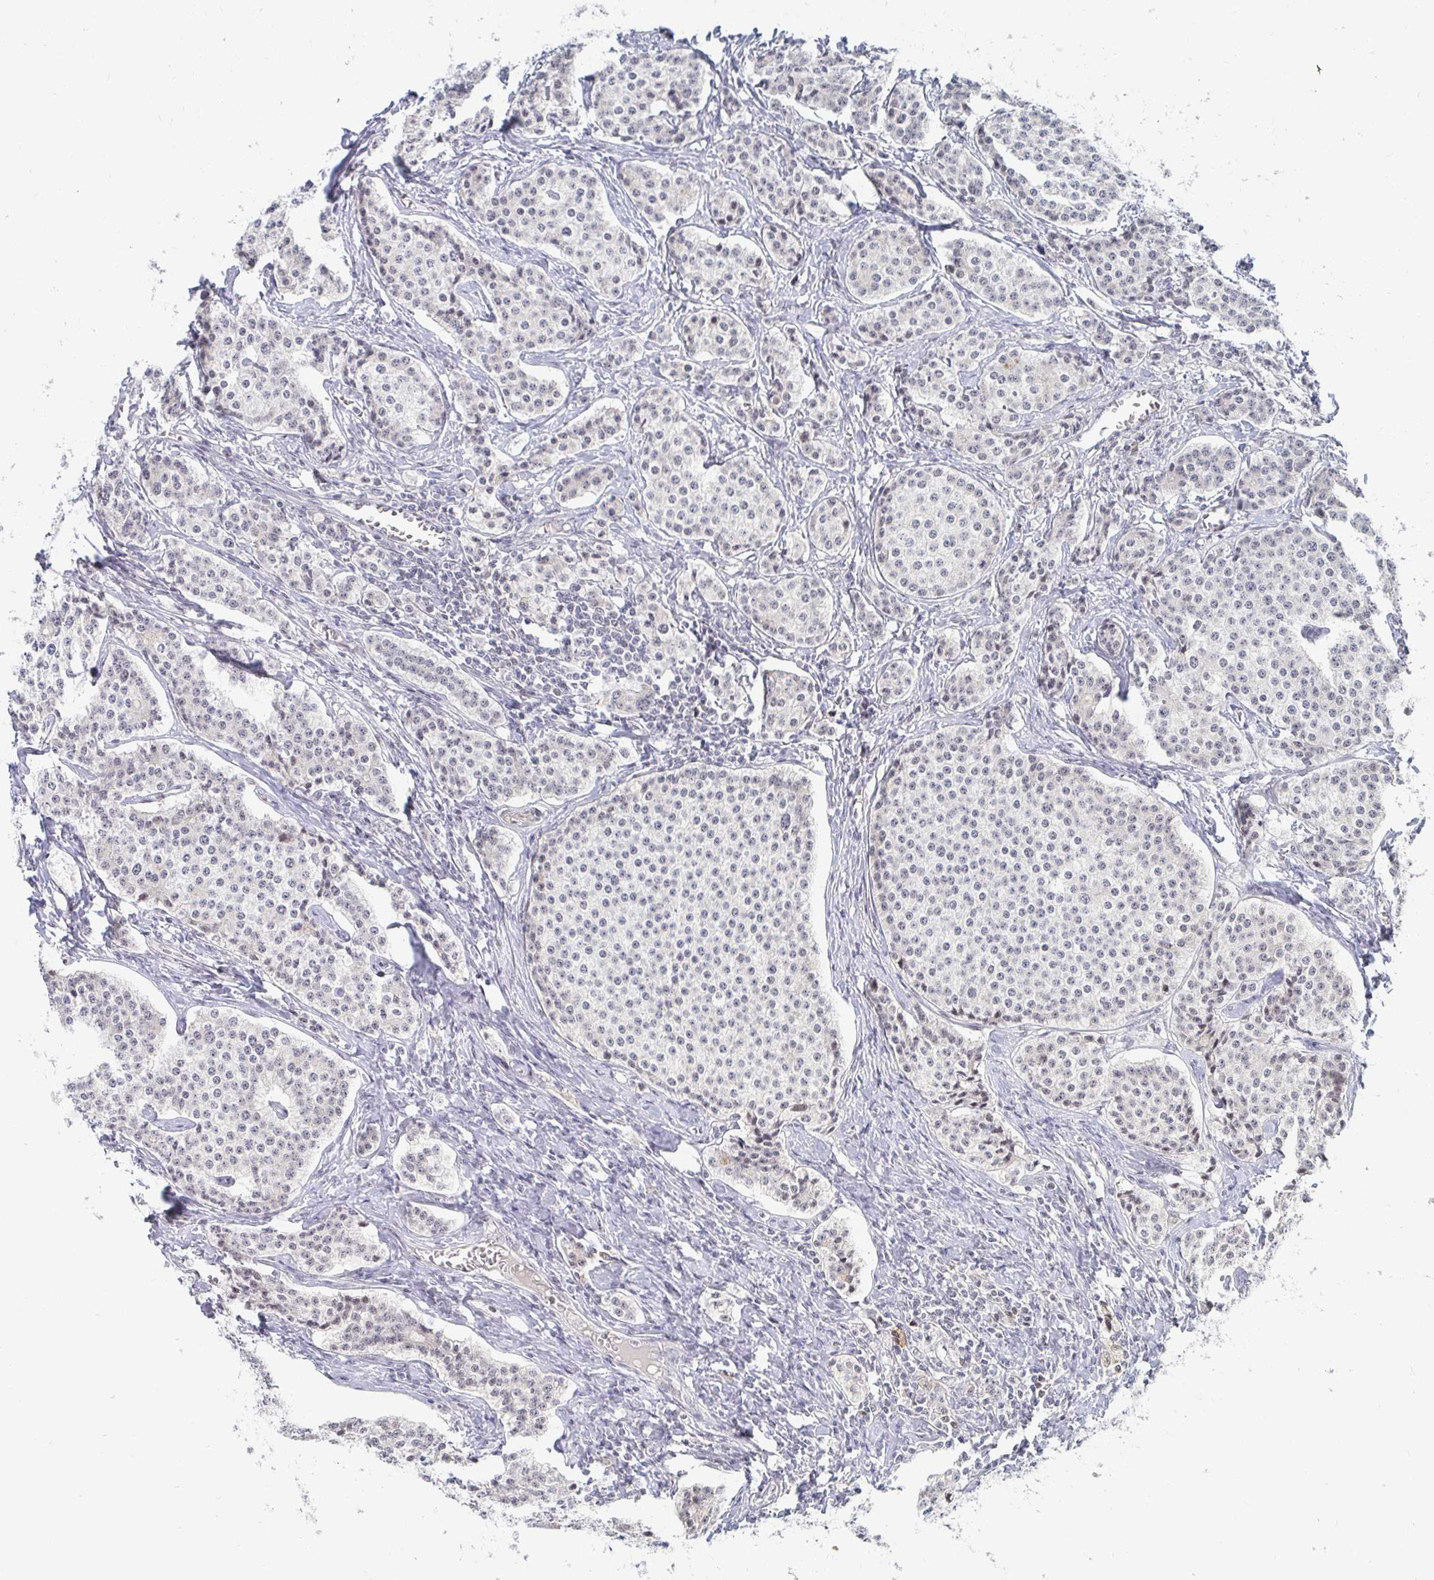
{"staining": {"intensity": "negative", "quantity": "none", "location": "none"}, "tissue": "carcinoid", "cell_type": "Tumor cells", "image_type": "cancer", "snomed": [{"axis": "morphology", "description": "Carcinoid, malignant, NOS"}, {"axis": "topography", "description": "Small intestine"}], "caption": "An immunohistochemistry photomicrograph of carcinoid is shown. There is no staining in tumor cells of carcinoid.", "gene": "COL28A1", "patient": {"sex": "female", "age": 64}}